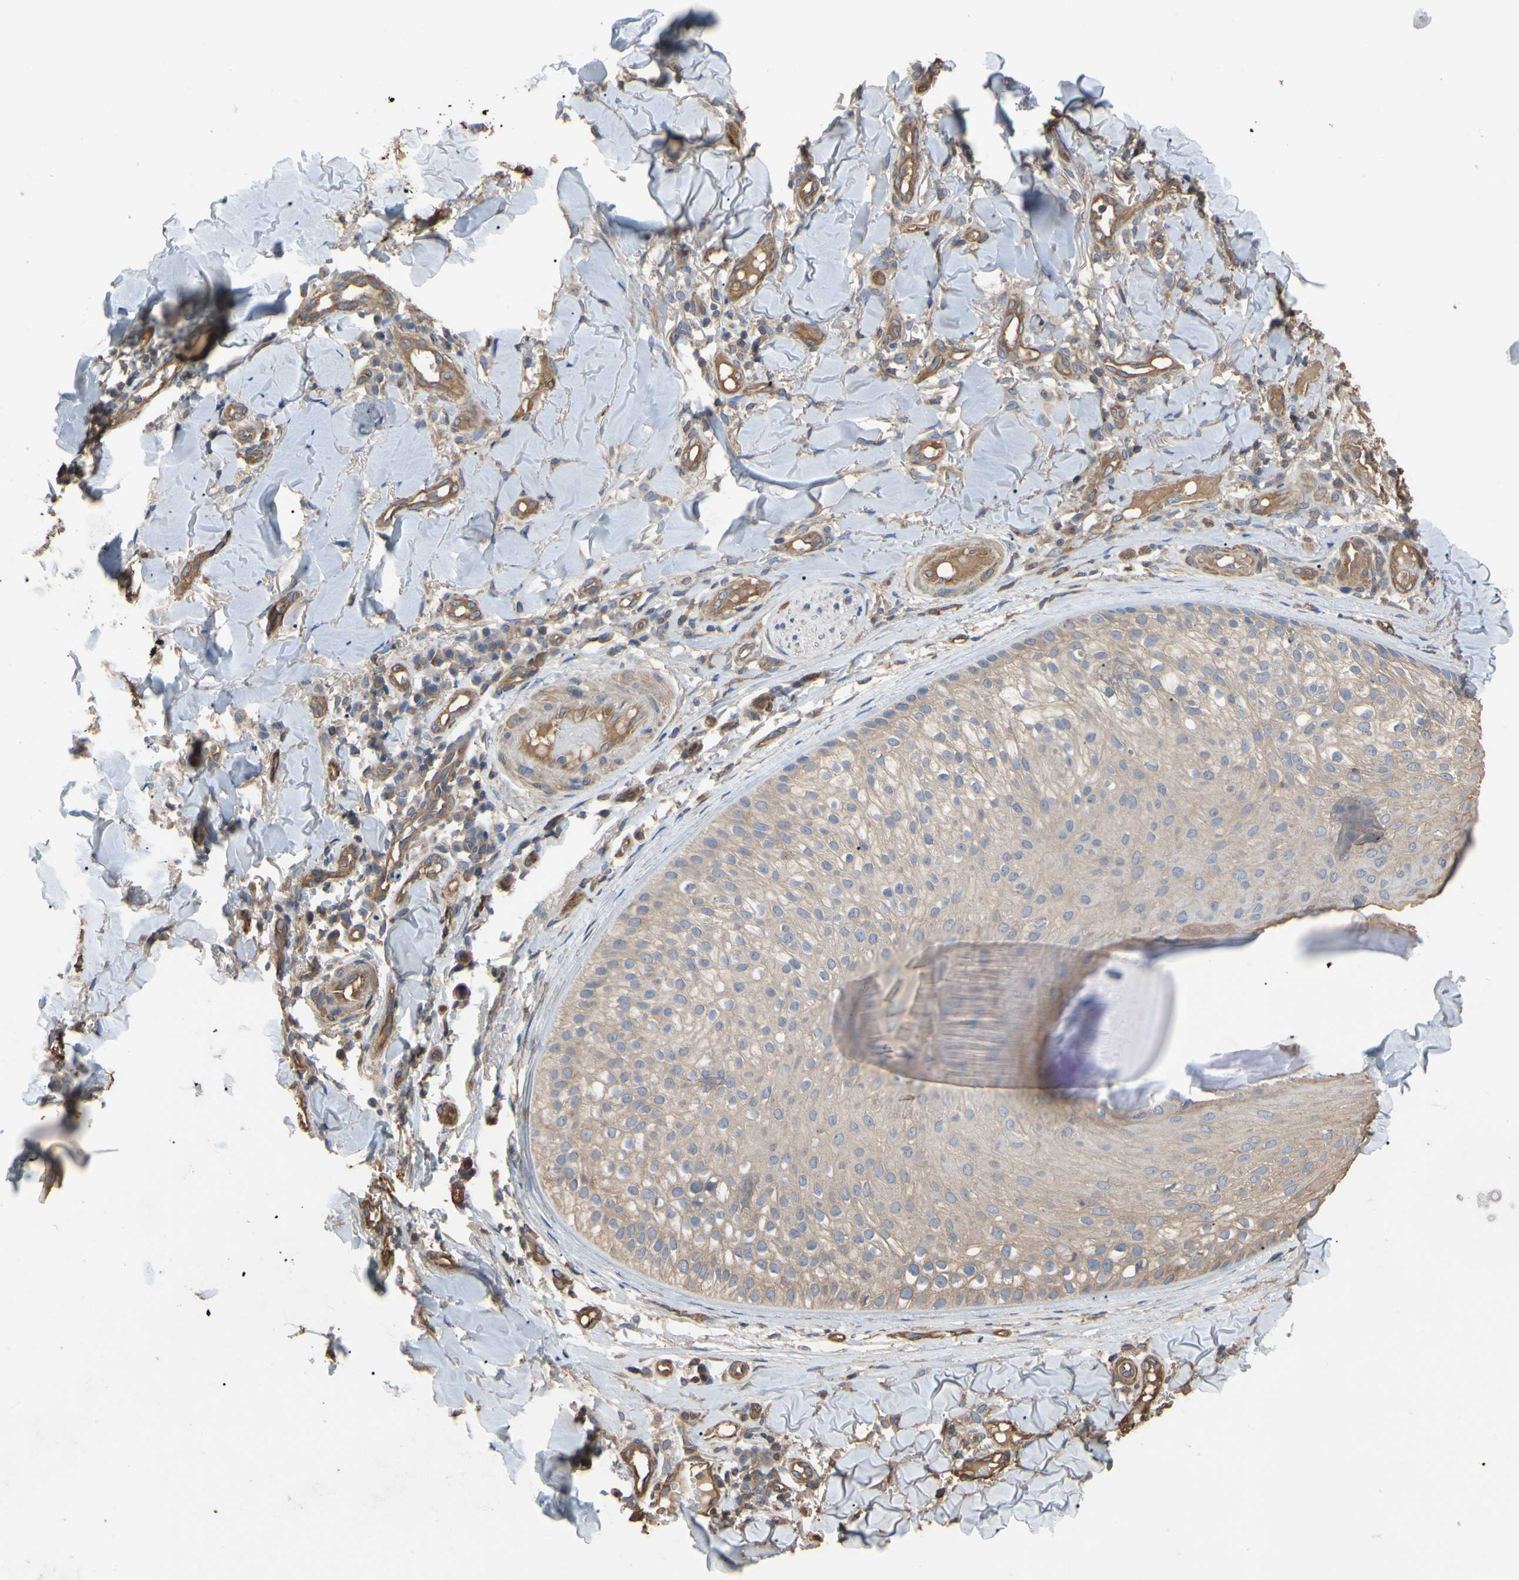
{"staining": {"intensity": "weak", "quantity": ">75%", "location": "cytoplasmic/membranous"}, "tissue": "skin cancer", "cell_type": "Tumor cells", "image_type": "cancer", "snomed": [{"axis": "morphology", "description": "Normal tissue, NOS"}, {"axis": "morphology", "description": "Basal cell carcinoma"}, {"axis": "topography", "description": "Skin"}], "caption": "Immunohistochemistry (DAB) staining of skin cancer displays weak cytoplasmic/membranous protein staining in approximately >75% of tumor cells.", "gene": "PDZK1", "patient": {"sex": "male", "age": 52}}